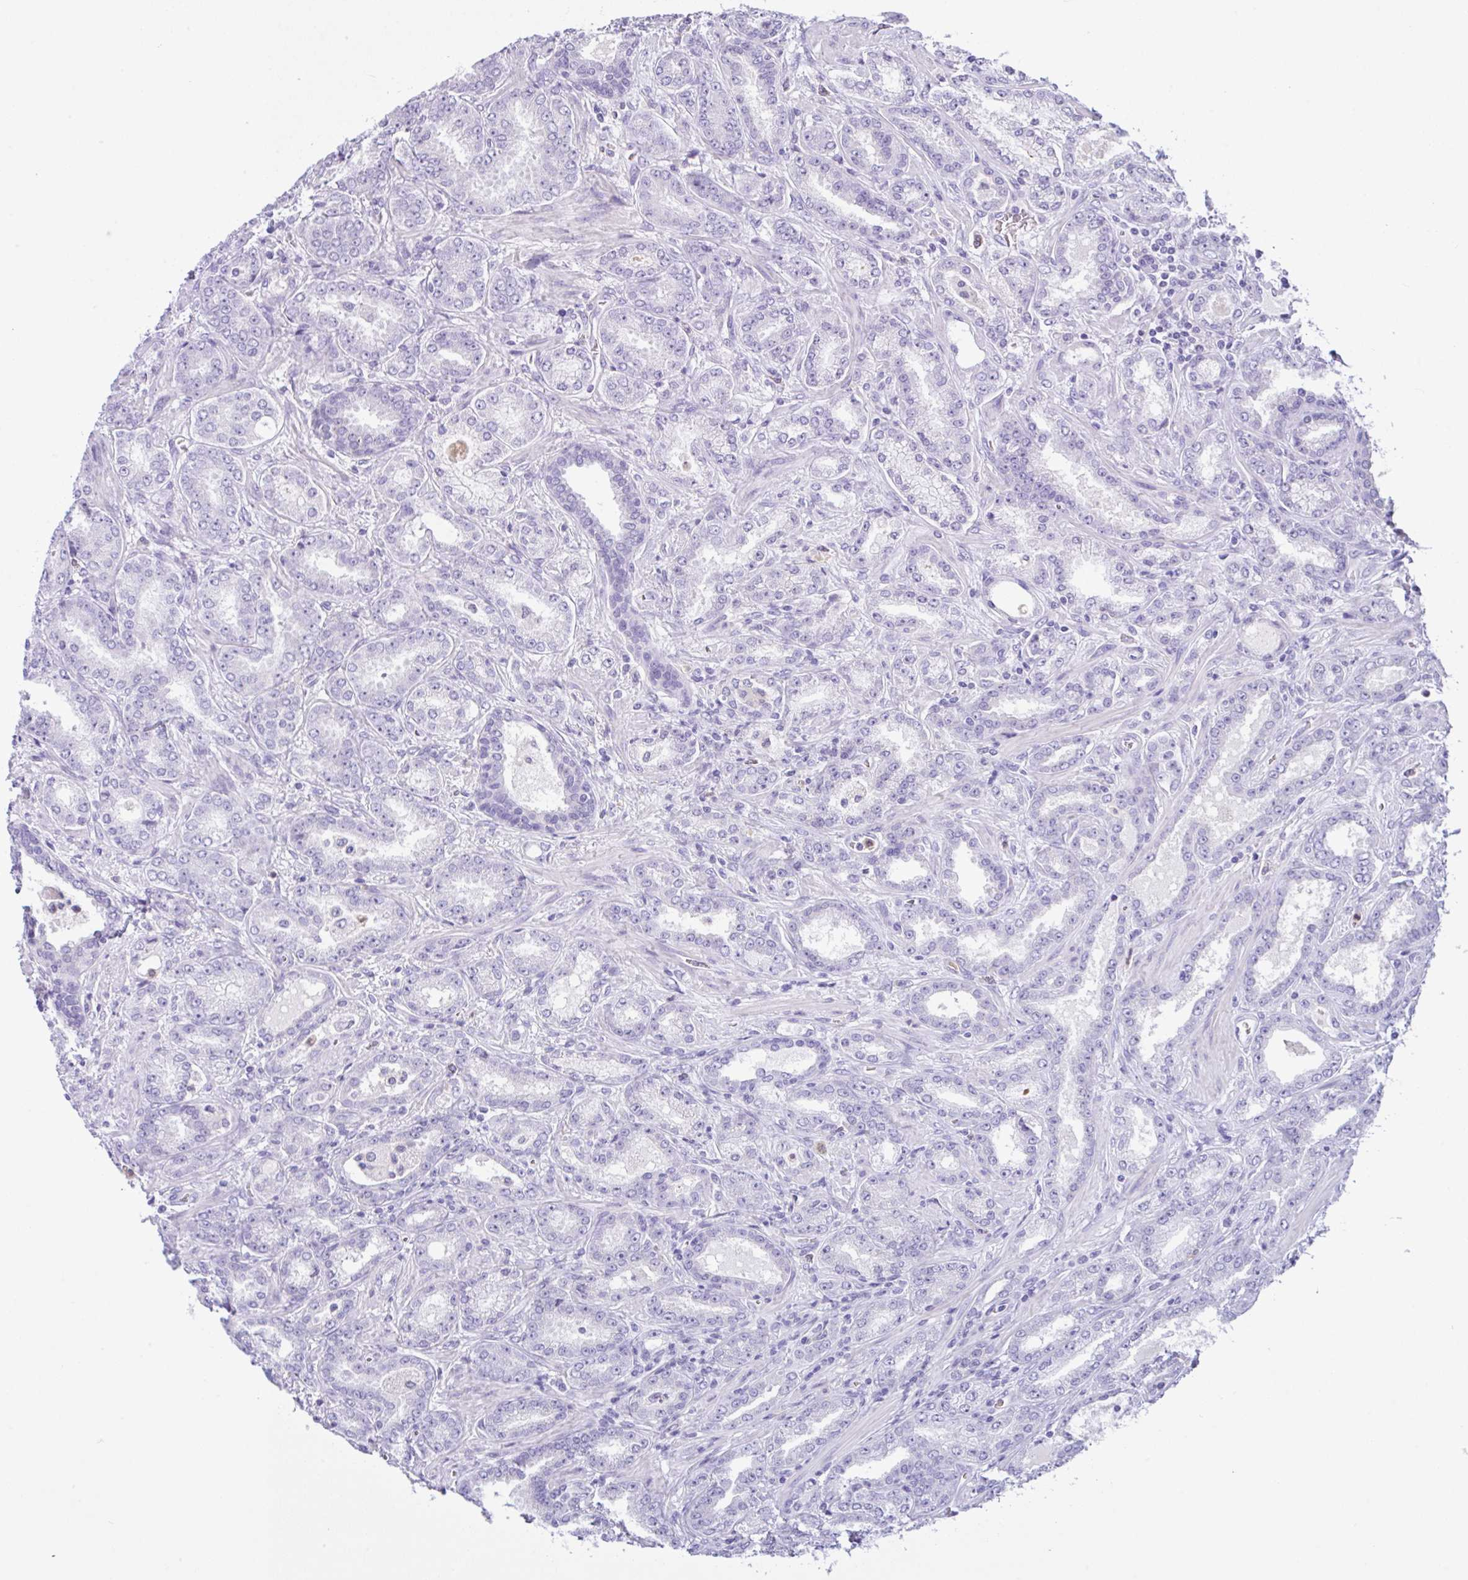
{"staining": {"intensity": "negative", "quantity": "none", "location": "none"}, "tissue": "prostate cancer", "cell_type": "Tumor cells", "image_type": "cancer", "snomed": [{"axis": "morphology", "description": "Adenocarcinoma, High grade"}, {"axis": "topography", "description": "Prostate"}], "caption": "An image of prostate high-grade adenocarcinoma stained for a protein demonstrates no brown staining in tumor cells. (Stains: DAB IHC with hematoxylin counter stain, Microscopy: brightfield microscopy at high magnification).", "gene": "NCF1", "patient": {"sex": "male", "age": 72}}